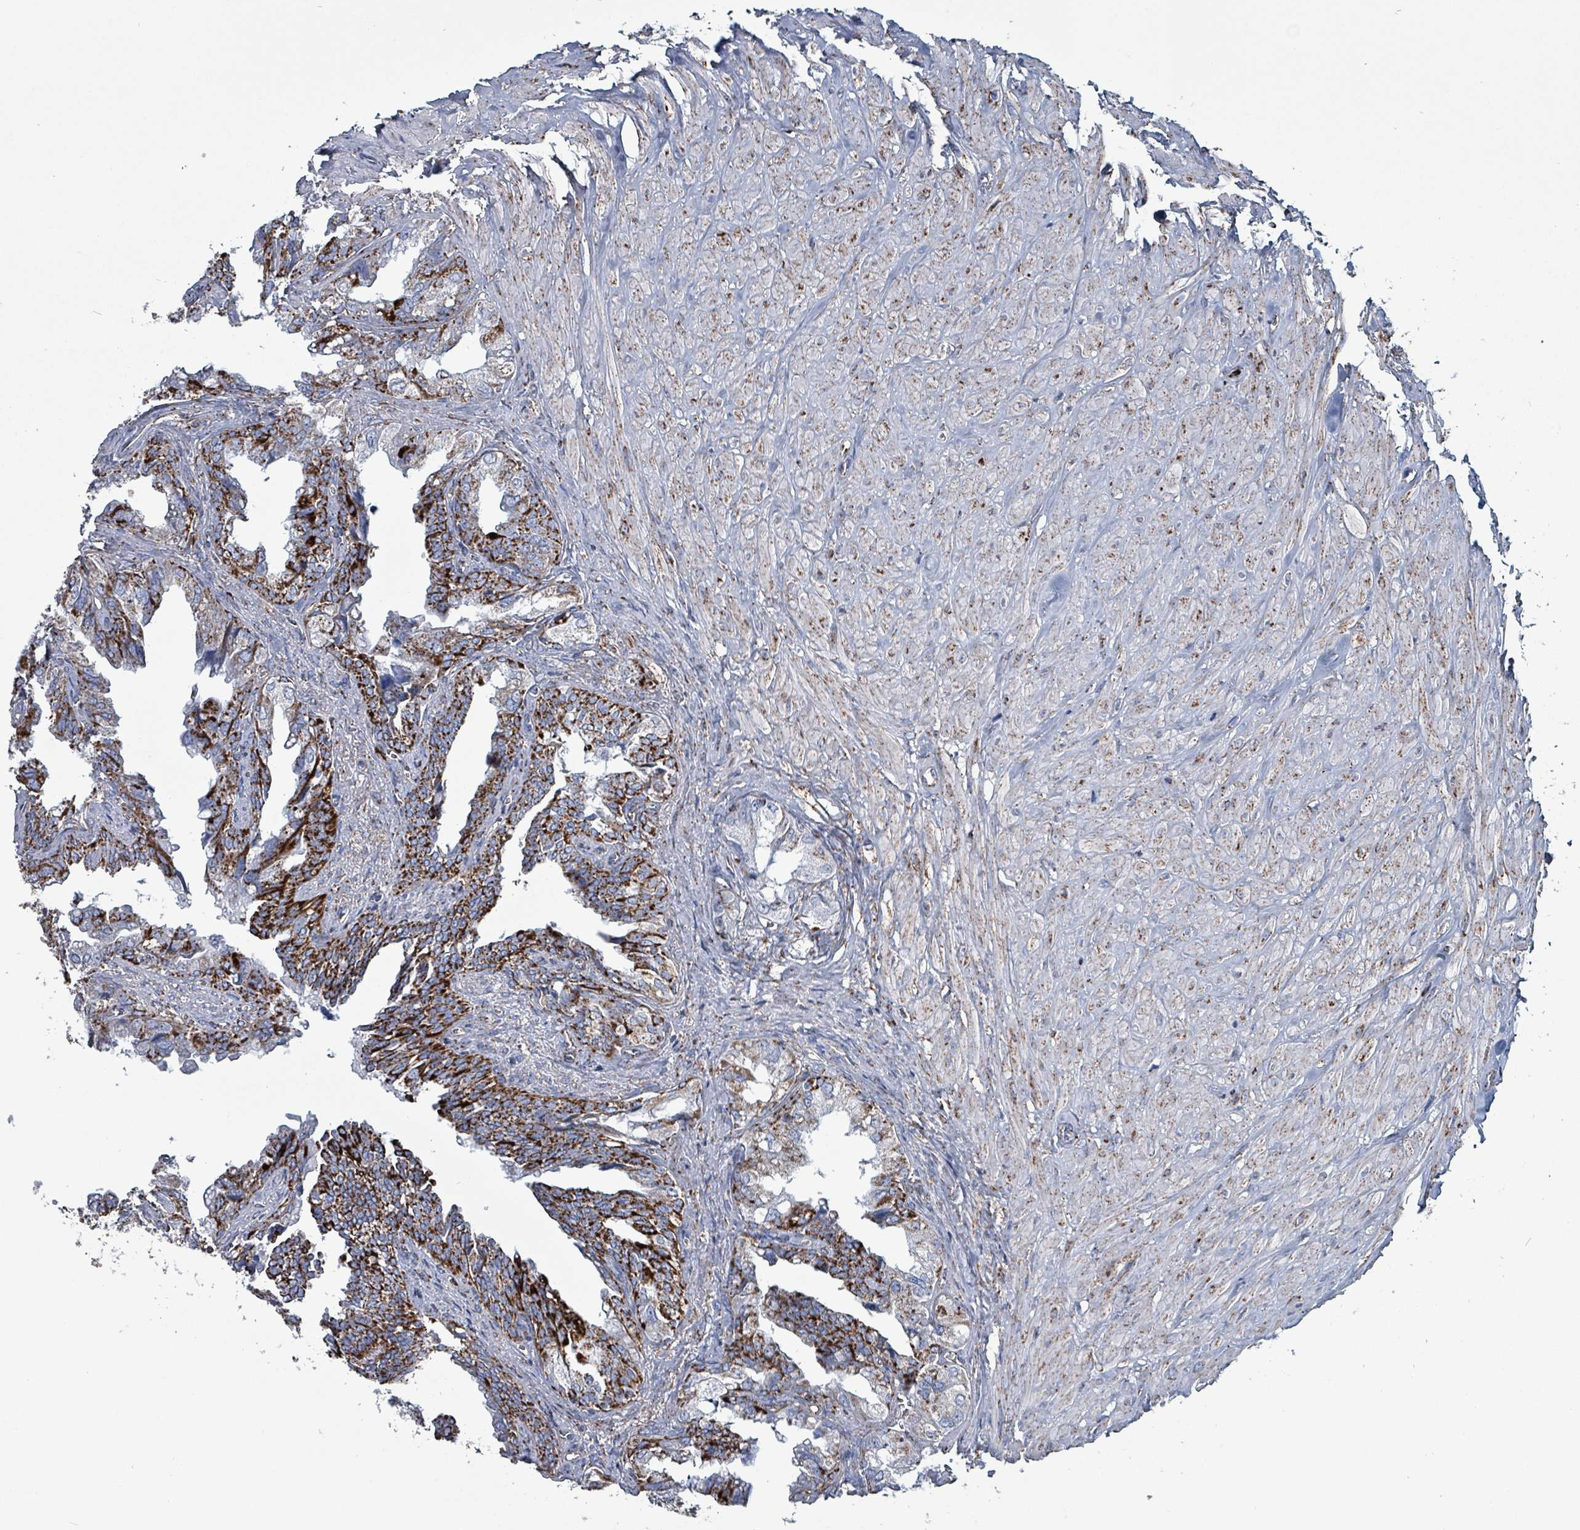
{"staining": {"intensity": "strong", "quantity": ">75%", "location": "cytoplasmic/membranous"}, "tissue": "seminal vesicle", "cell_type": "Glandular cells", "image_type": "normal", "snomed": [{"axis": "morphology", "description": "Normal tissue, NOS"}, {"axis": "topography", "description": "Seminal veicle"}], "caption": "IHC image of normal seminal vesicle: seminal vesicle stained using immunohistochemistry exhibits high levels of strong protein expression localized specifically in the cytoplasmic/membranous of glandular cells, appearing as a cytoplasmic/membranous brown color.", "gene": "IDH3B", "patient": {"sex": "male", "age": 67}}